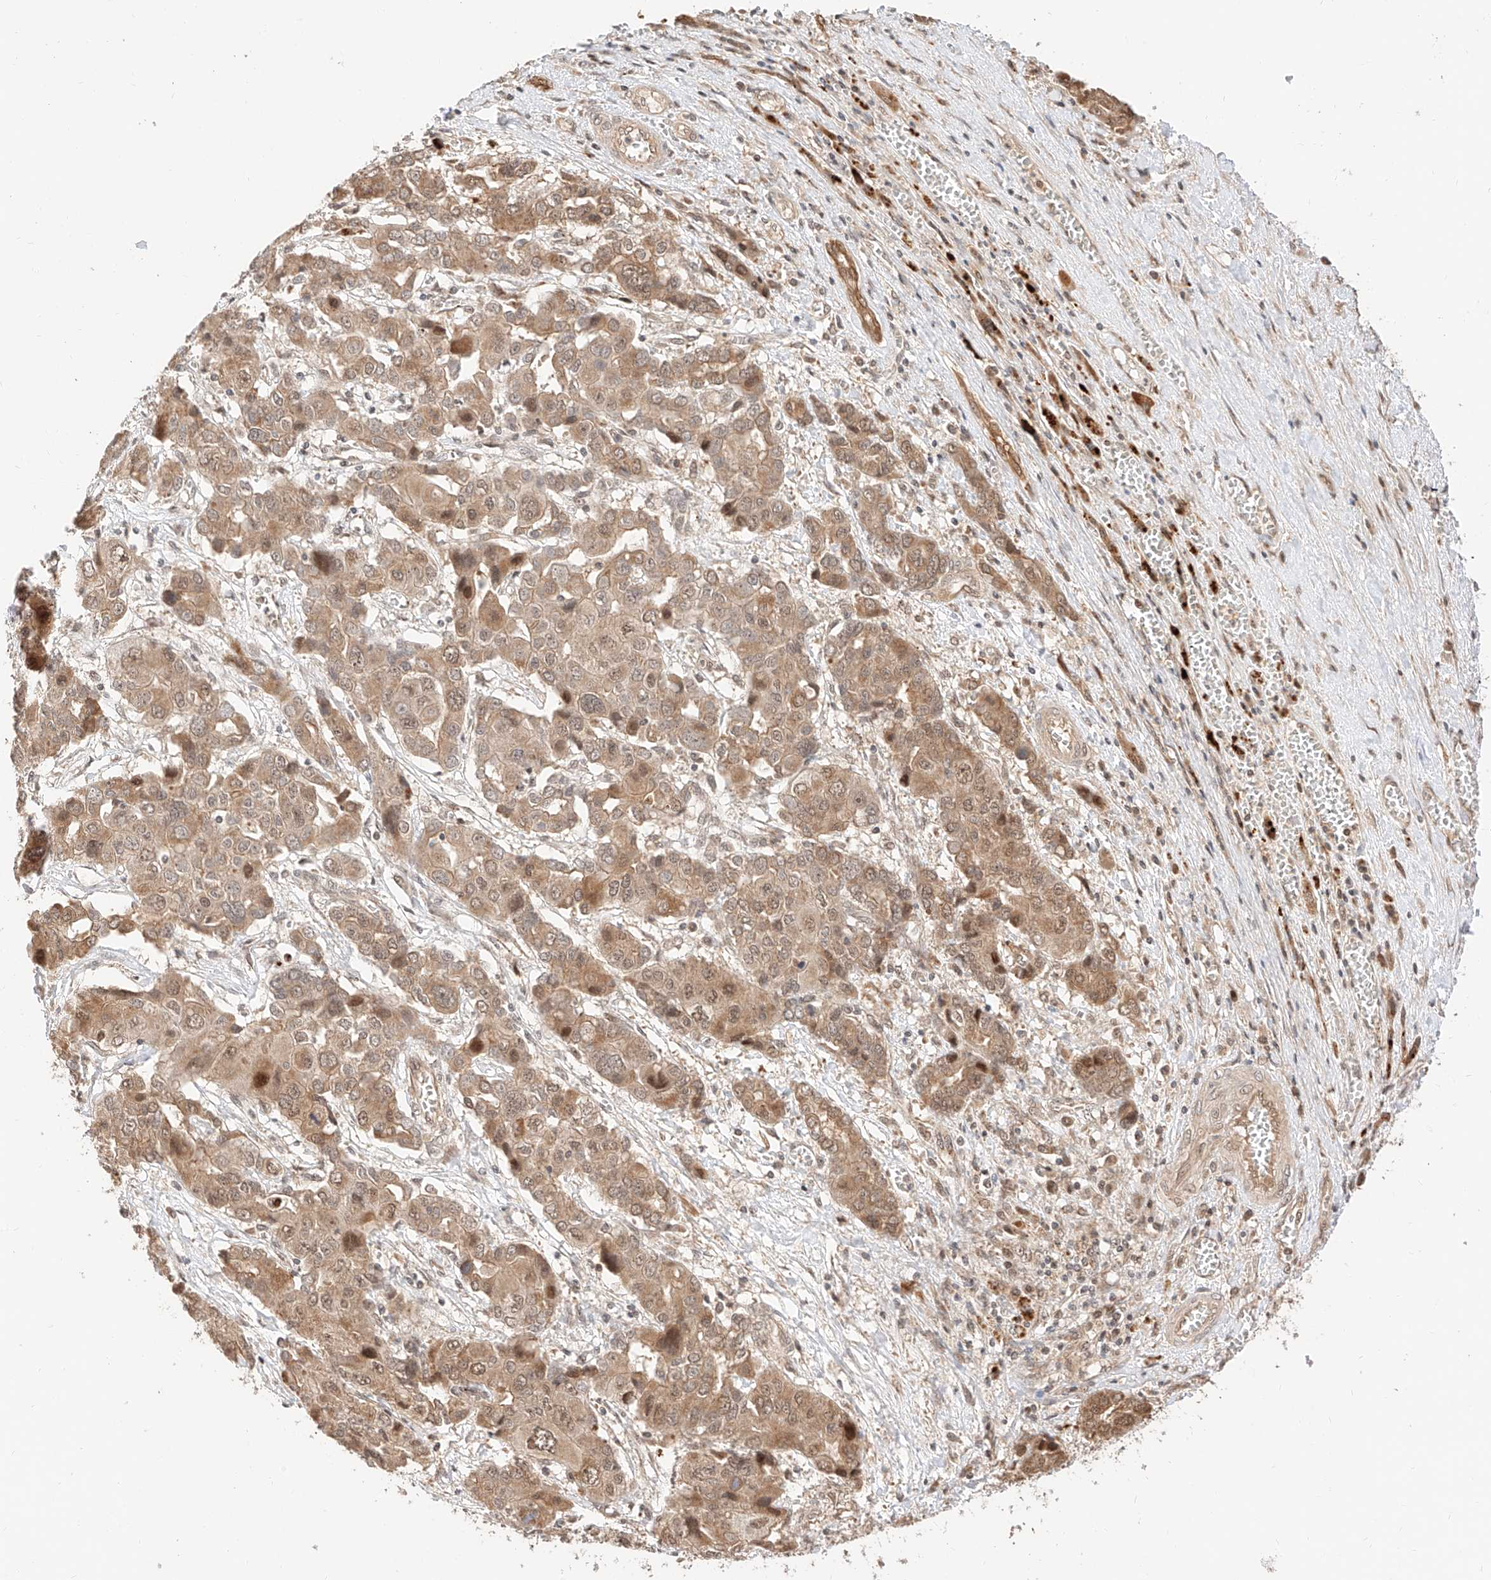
{"staining": {"intensity": "moderate", "quantity": ">75%", "location": "cytoplasmic/membranous,nuclear"}, "tissue": "liver cancer", "cell_type": "Tumor cells", "image_type": "cancer", "snomed": [{"axis": "morphology", "description": "Cholangiocarcinoma"}, {"axis": "topography", "description": "Liver"}], "caption": "High-power microscopy captured an IHC image of liver cancer, revealing moderate cytoplasmic/membranous and nuclear staining in approximately >75% of tumor cells.", "gene": "EIF4H", "patient": {"sex": "male", "age": 67}}